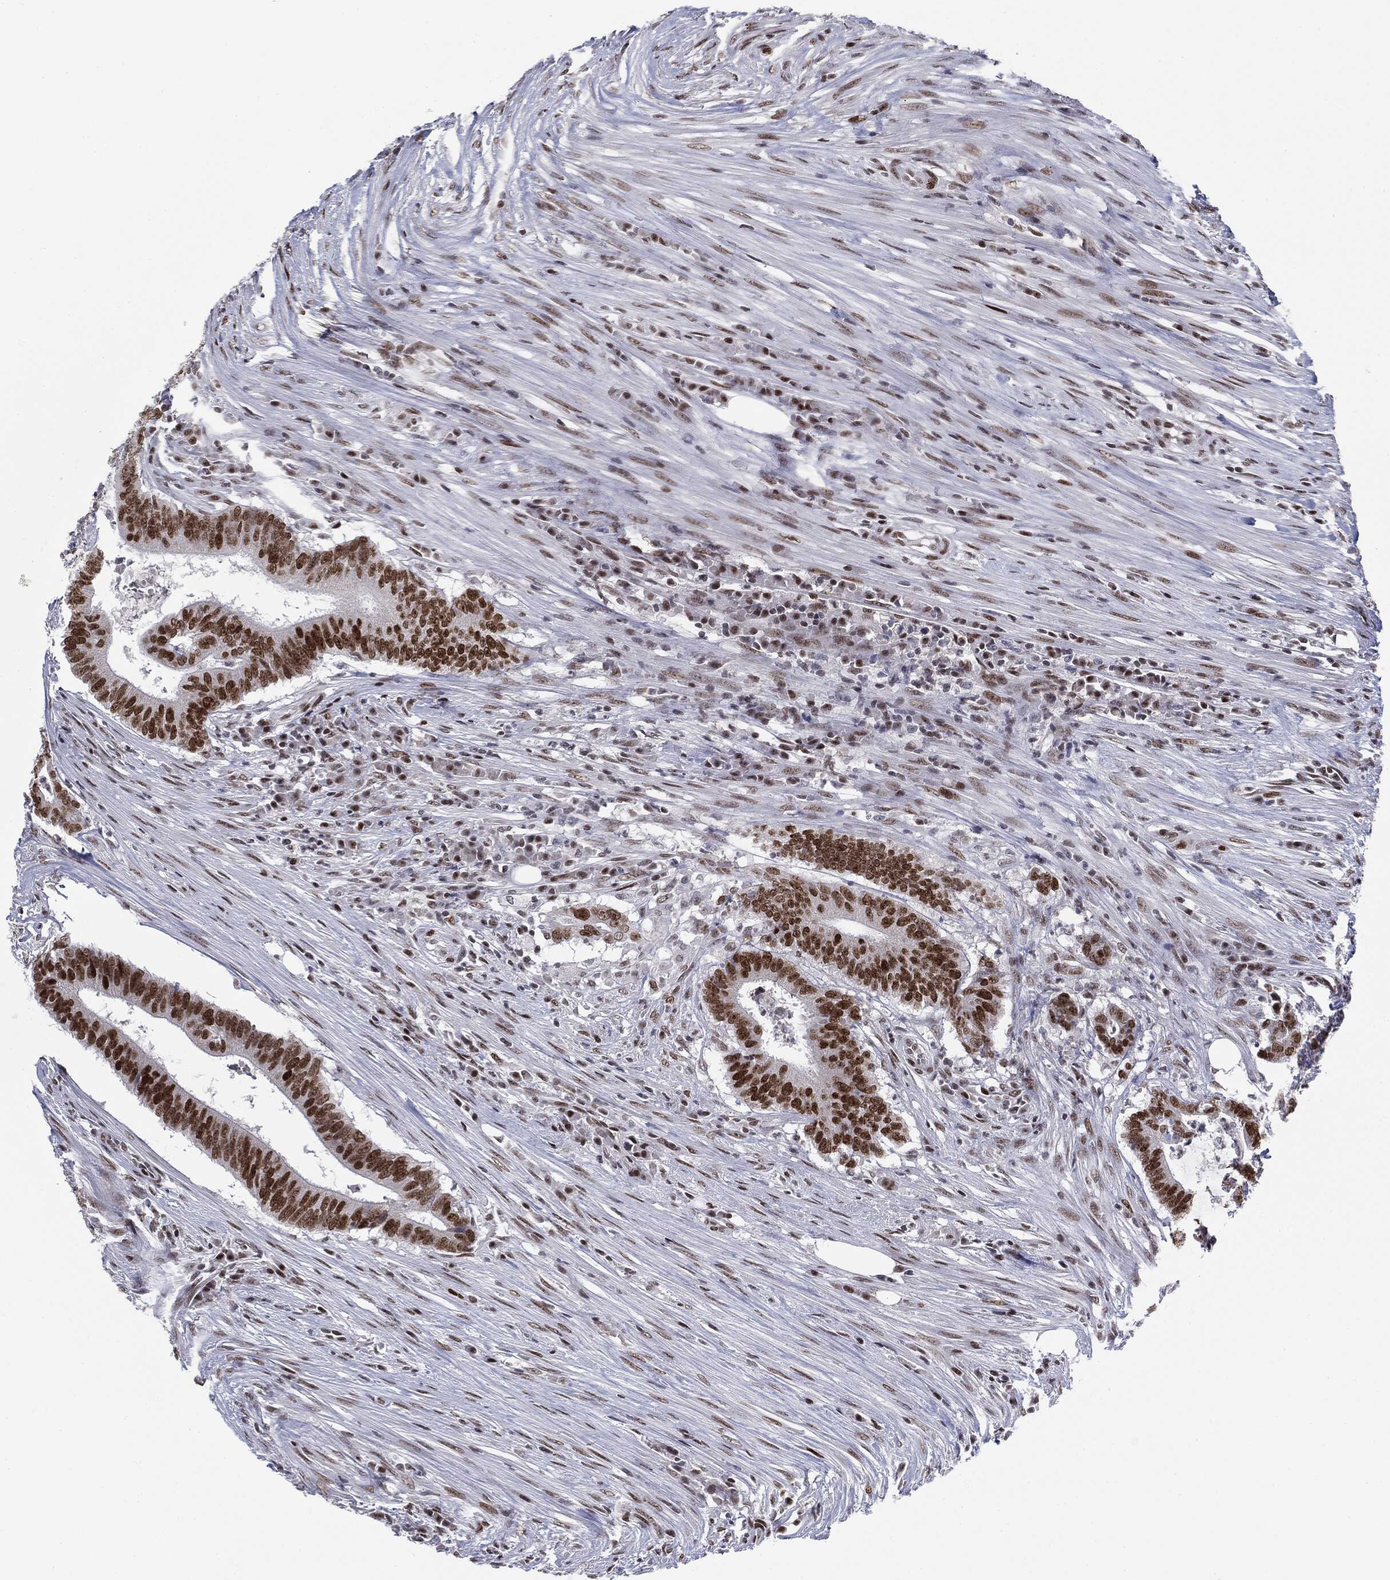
{"staining": {"intensity": "strong", "quantity": ">75%", "location": "nuclear"}, "tissue": "colorectal cancer", "cell_type": "Tumor cells", "image_type": "cancer", "snomed": [{"axis": "morphology", "description": "Adenocarcinoma, NOS"}, {"axis": "topography", "description": "Colon"}], "caption": "This is a micrograph of IHC staining of colorectal cancer (adenocarcinoma), which shows strong staining in the nuclear of tumor cells.", "gene": "MDC1", "patient": {"sex": "female", "age": 43}}